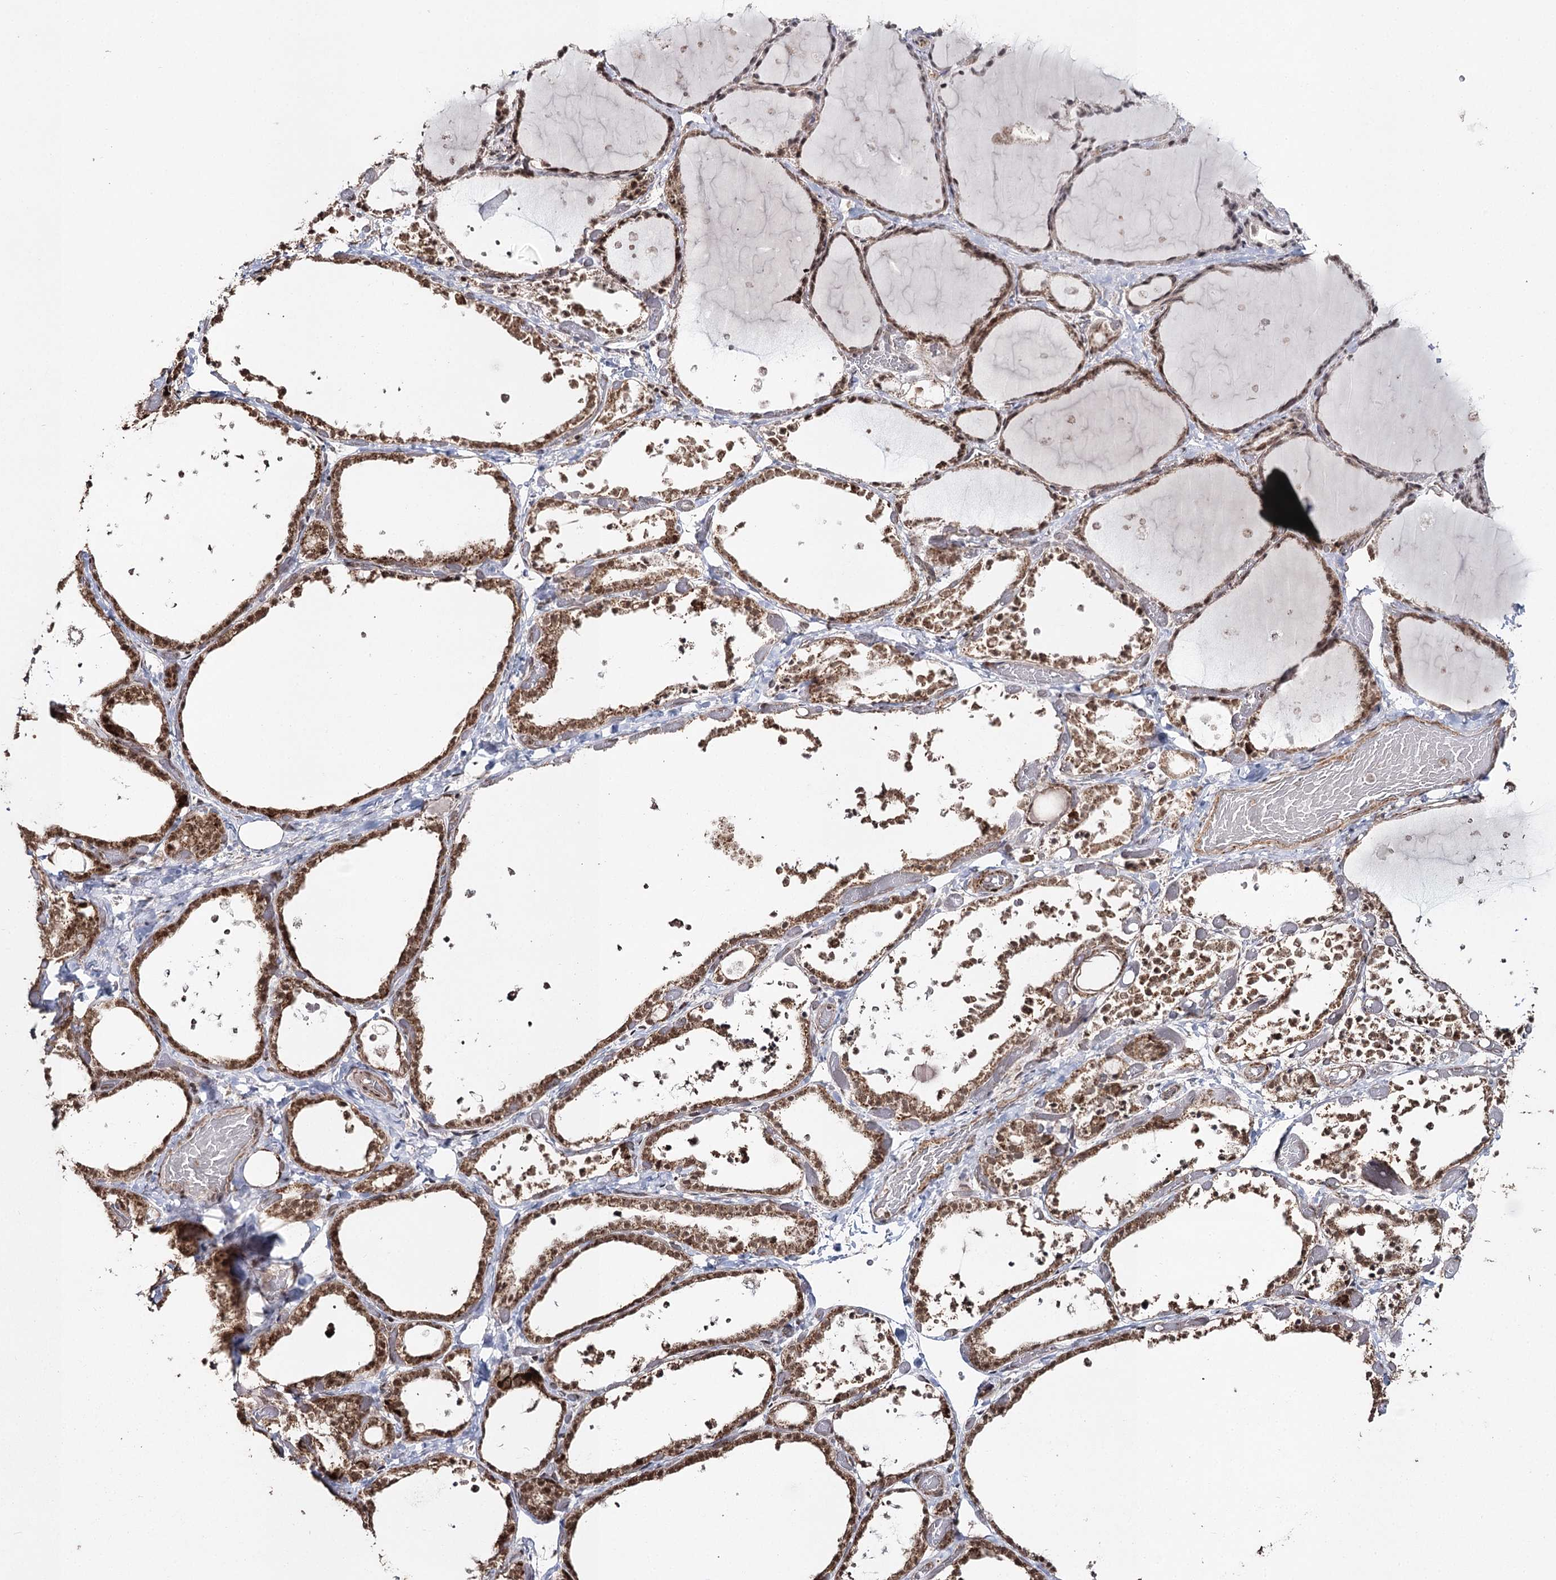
{"staining": {"intensity": "strong", "quantity": ">75%", "location": "cytoplasmic/membranous,nuclear"}, "tissue": "thyroid gland", "cell_type": "Glandular cells", "image_type": "normal", "snomed": [{"axis": "morphology", "description": "Normal tissue, NOS"}, {"axis": "topography", "description": "Thyroid gland"}], "caption": "A high-resolution photomicrograph shows immunohistochemistry (IHC) staining of normal thyroid gland, which reveals strong cytoplasmic/membranous,nuclear expression in approximately >75% of glandular cells. Nuclei are stained in blue.", "gene": "PDHX", "patient": {"sex": "female", "age": 44}}